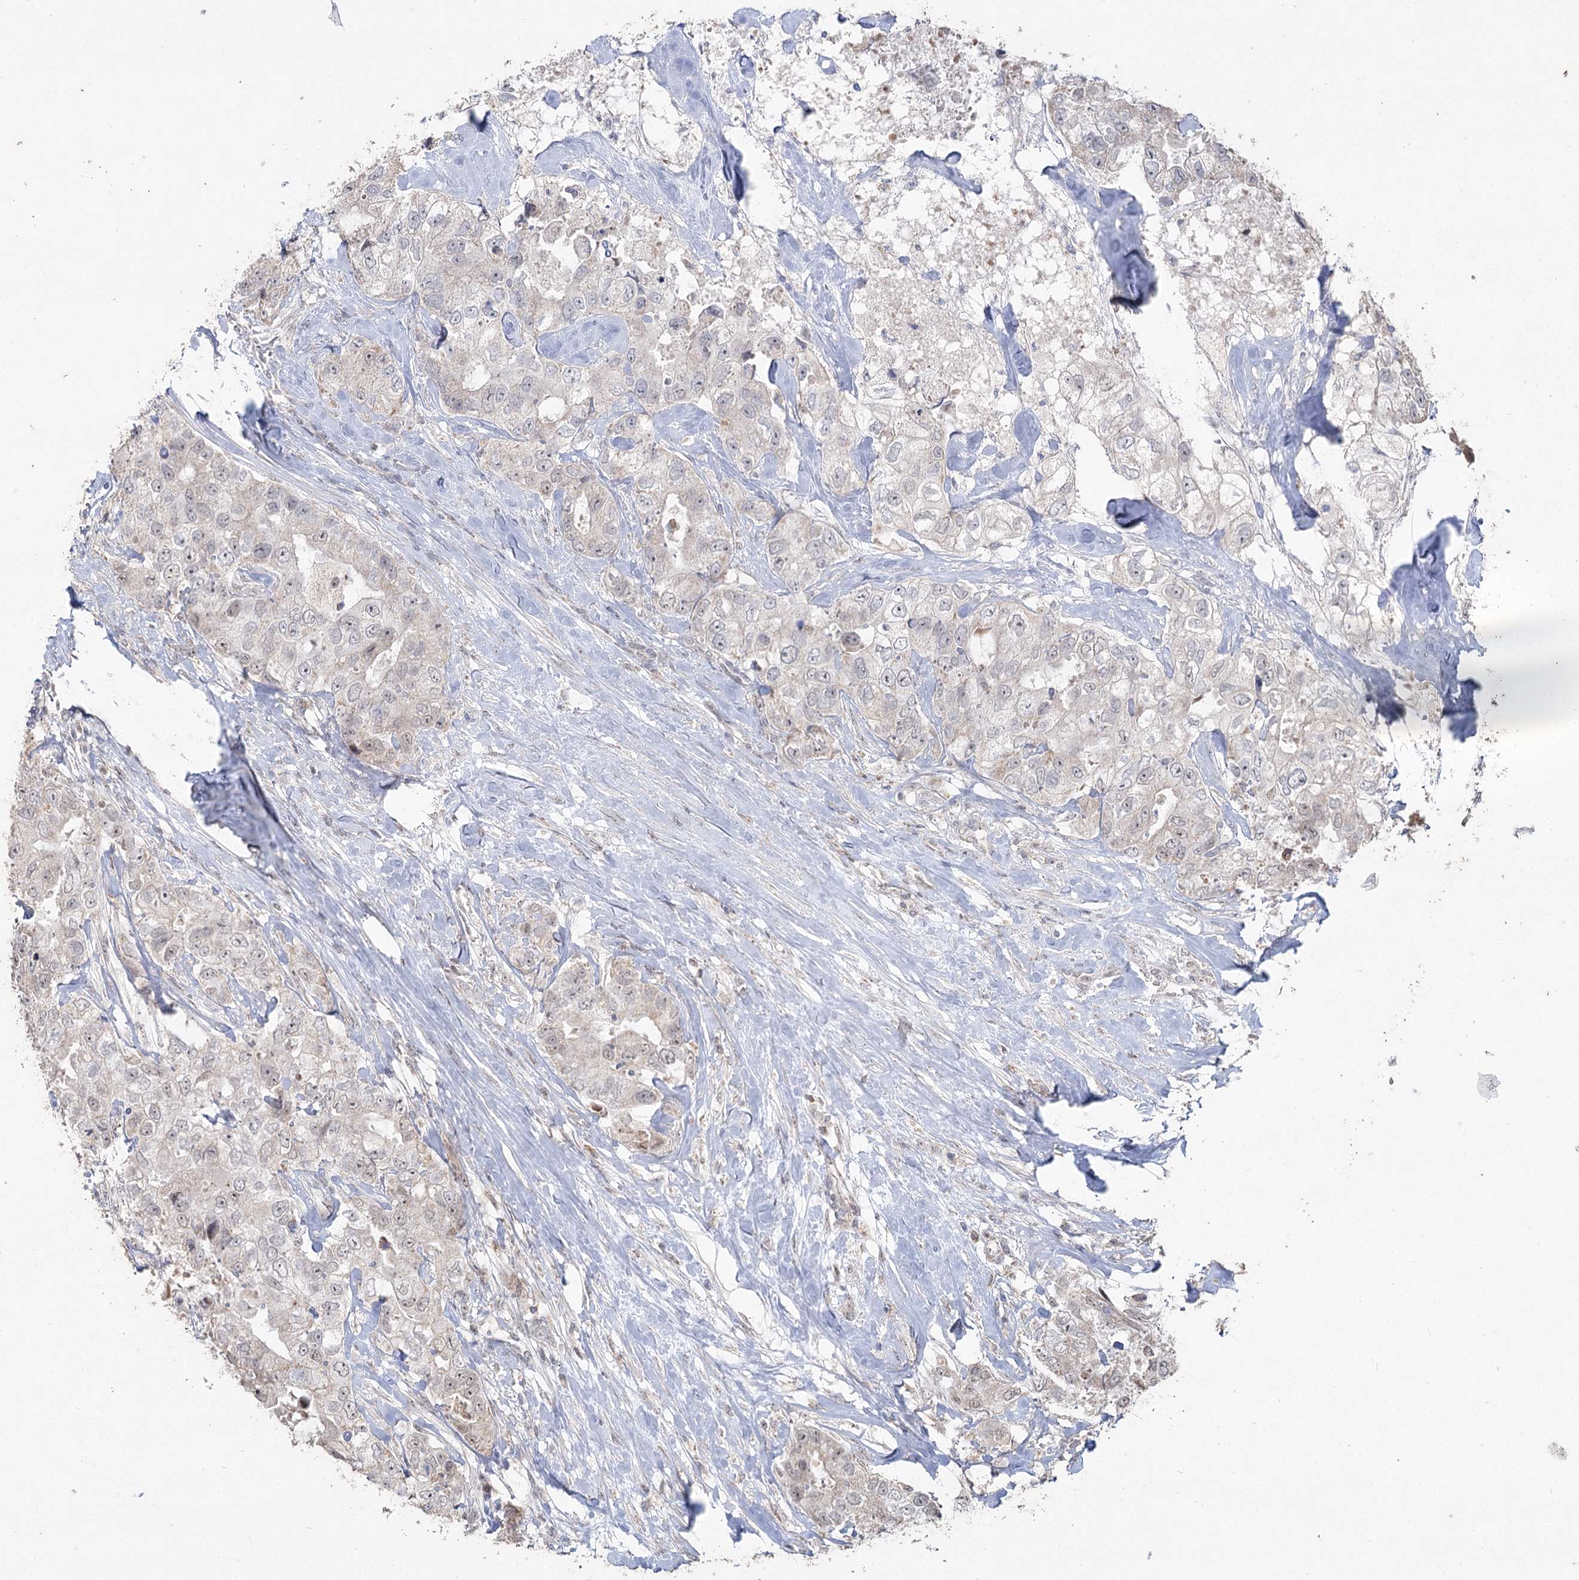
{"staining": {"intensity": "negative", "quantity": "none", "location": "none"}, "tissue": "breast cancer", "cell_type": "Tumor cells", "image_type": "cancer", "snomed": [{"axis": "morphology", "description": "Duct carcinoma"}, {"axis": "topography", "description": "Breast"}], "caption": "Tumor cells are negative for brown protein staining in breast infiltrating ductal carcinoma.", "gene": "RUFY4", "patient": {"sex": "female", "age": 62}}